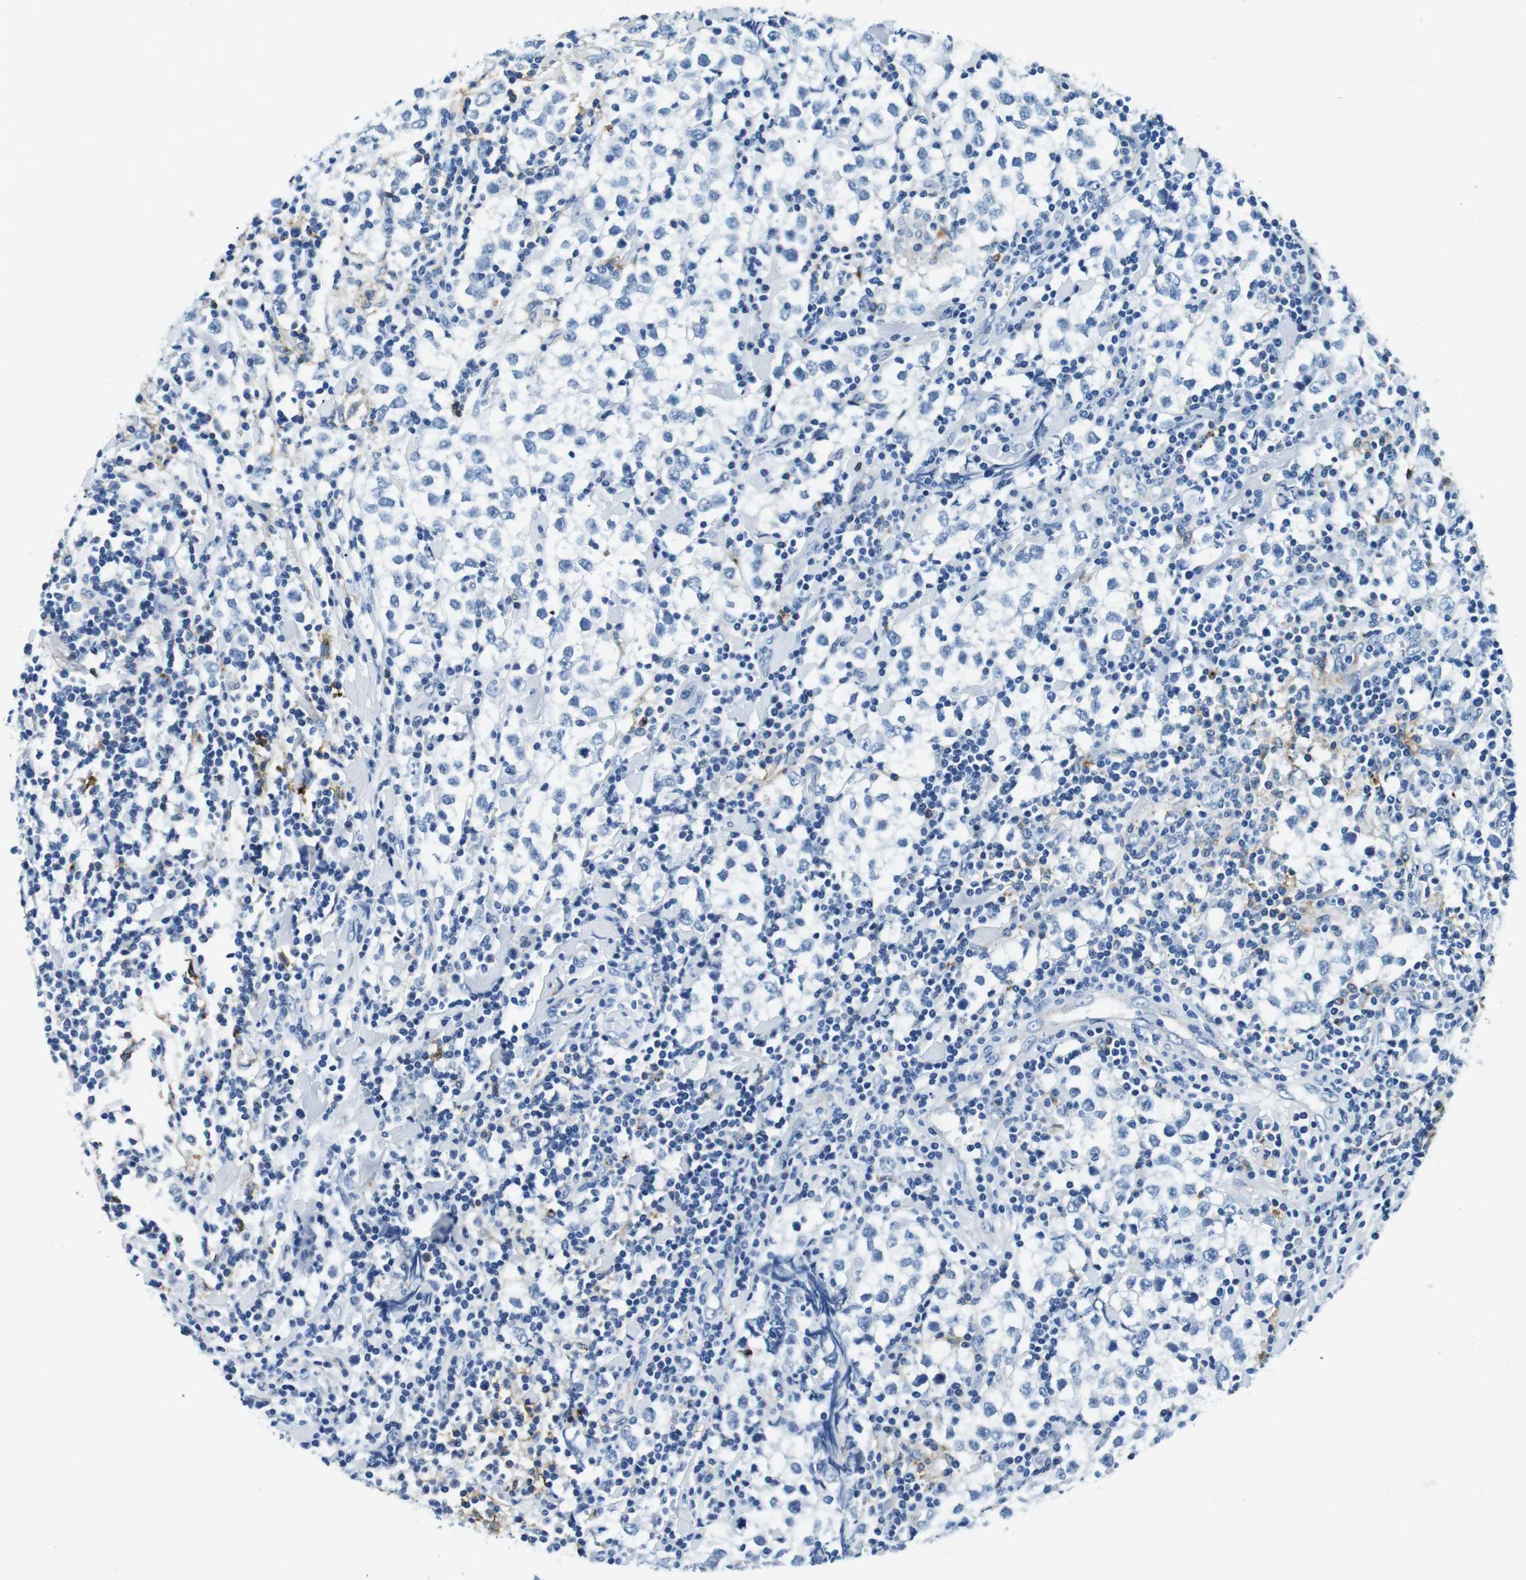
{"staining": {"intensity": "negative", "quantity": "none", "location": "none"}, "tissue": "testis cancer", "cell_type": "Tumor cells", "image_type": "cancer", "snomed": [{"axis": "morphology", "description": "Seminoma, NOS"}, {"axis": "morphology", "description": "Carcinoma, Embryonal, NOS"}, {"axis": "topography", "description": "Testis"}], "caption": "This is an immunohistochemistry (IHC) histopathology image of testis cancer (embryonal carcinoma). There is no staining in tumor cells.", "gene": "HLA-DRB1", "patient": {"sex": "male", "age": 36}}